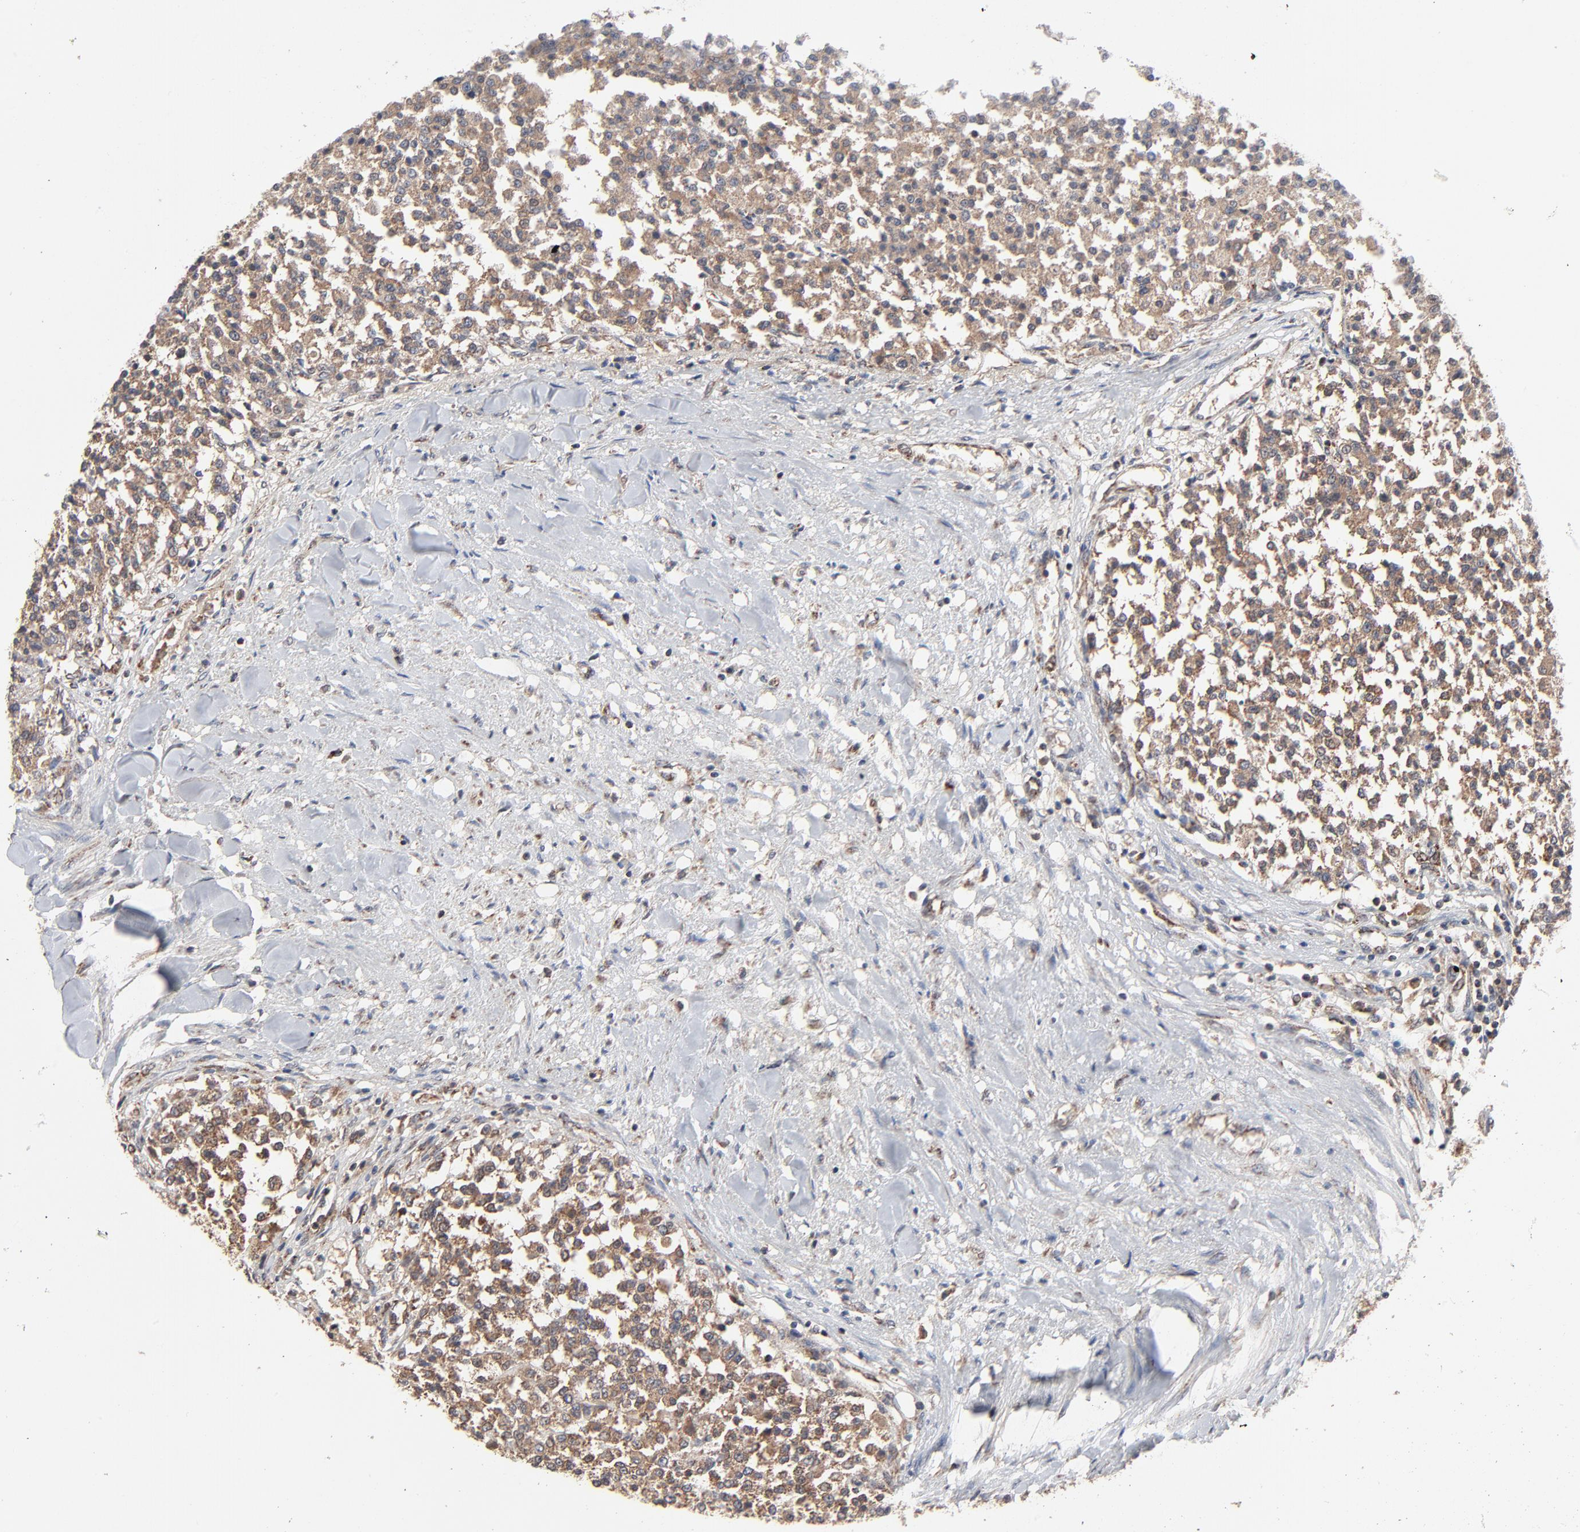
{"staining": {"intensity": "moderate", "quantity": ">75%", "location": "cytoplasmic/membranous"}, "tissue": "testis cancer", "cell_type": "Tumor cells", "image_type": "cancer", "snomed": [{"axis": "morphology", "description": "Seminoma, NOS"}, {"axis": "topography", "description": "Testis"}], "caption": "A medium amount of moderate cytoplasmic/membranous positivity is identified in approximately >75% of tumor cells in testis cancer tissue.", "gene": "ABLIM3", "patient": {"sex": "male", "age": 59}}